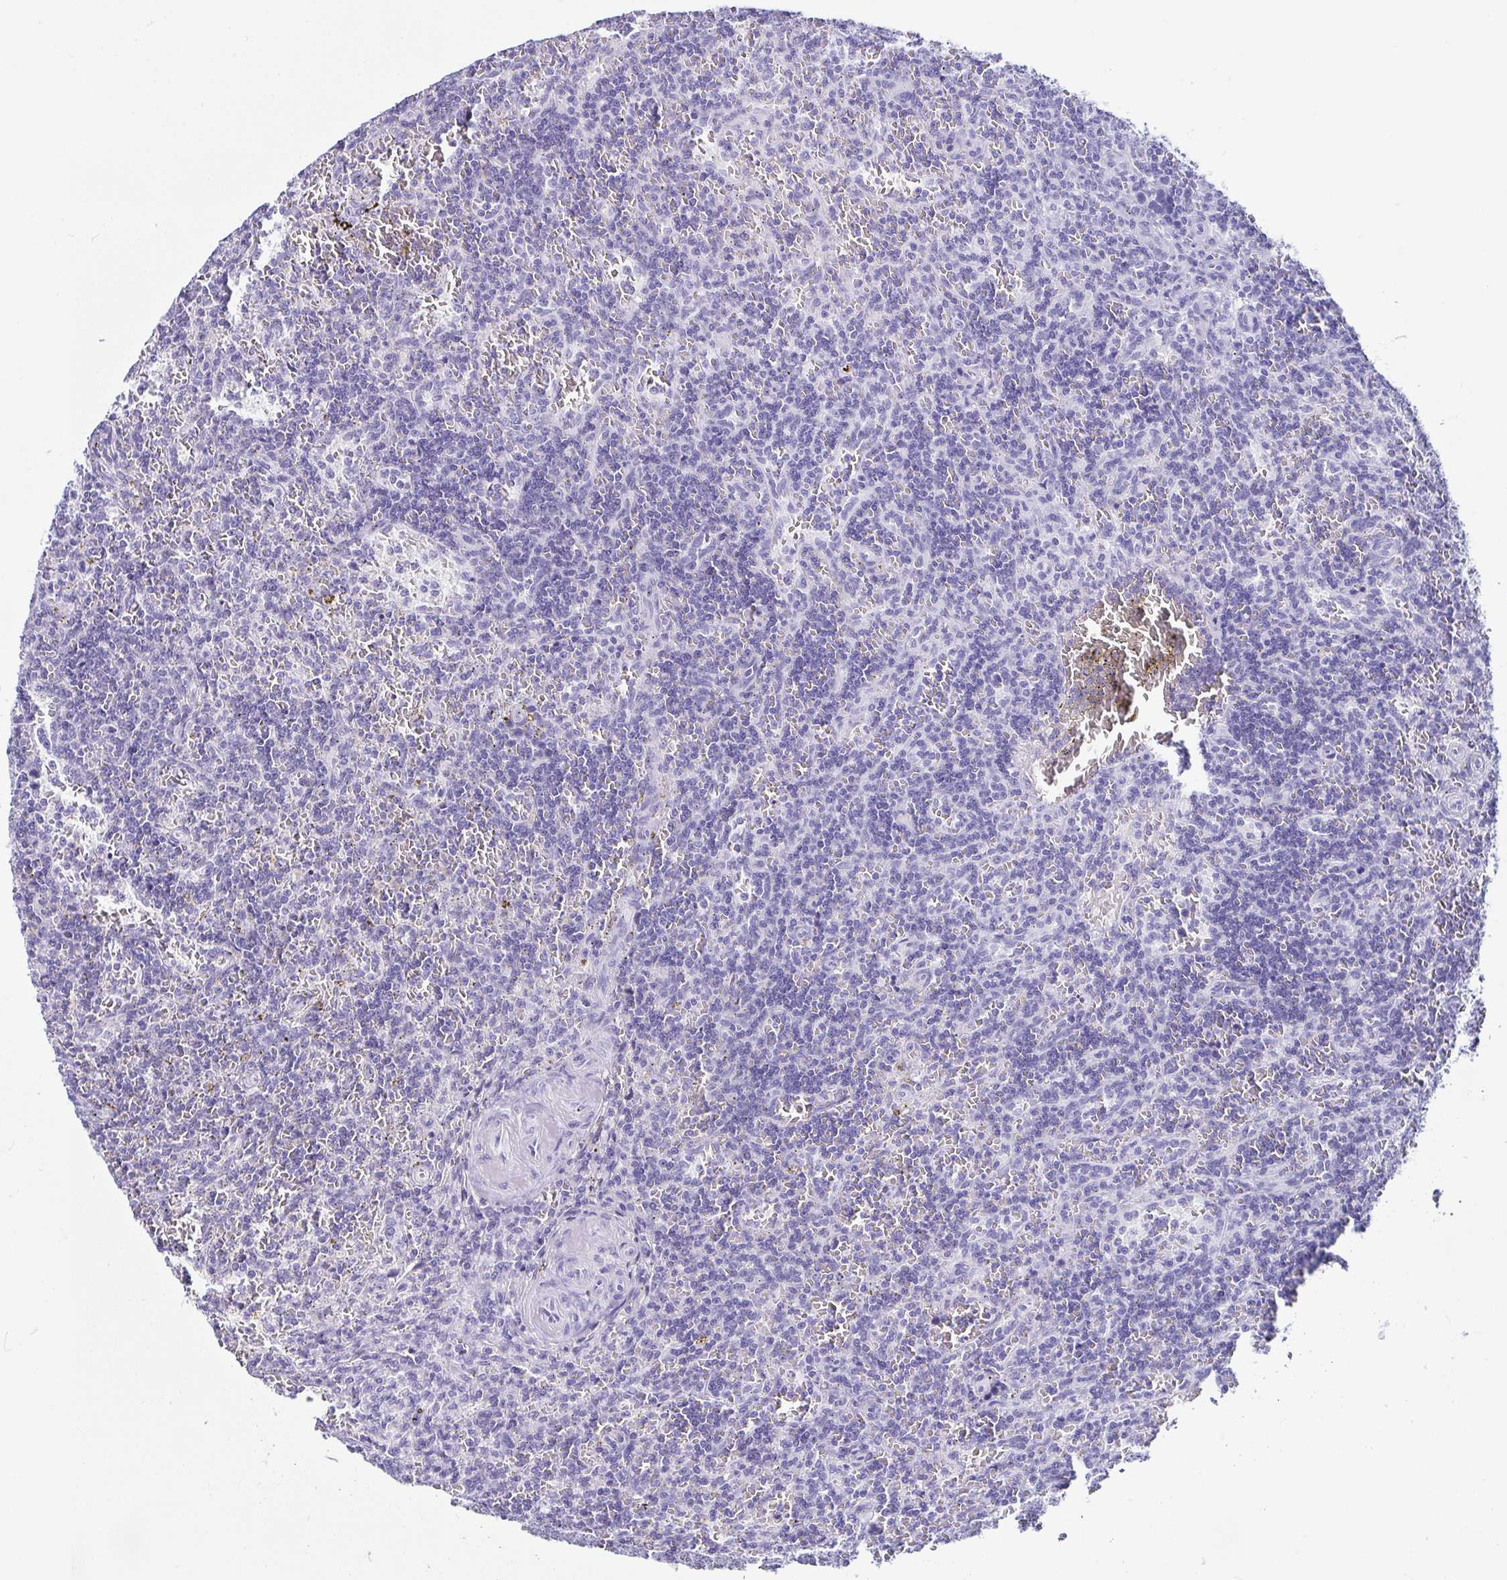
{"staining": {"intensity": "negative", "quantity": "none", "location": "none"}, "tissue": "lymphoma", "cell_type": "Tumor cells", "image_type": "cancer", "snomed": [{"axis": "morphology", "description": "Malignant lymphoma, non-Hodgkin's type, Low grade"}, {"axis": "topography", "description": "Spleen"}], "caption": "The histopathology image reveals no staining of tumor cells in lymphoma.", "gene": "CD164L2", "patient": {"sex": "male", "age": 73}}